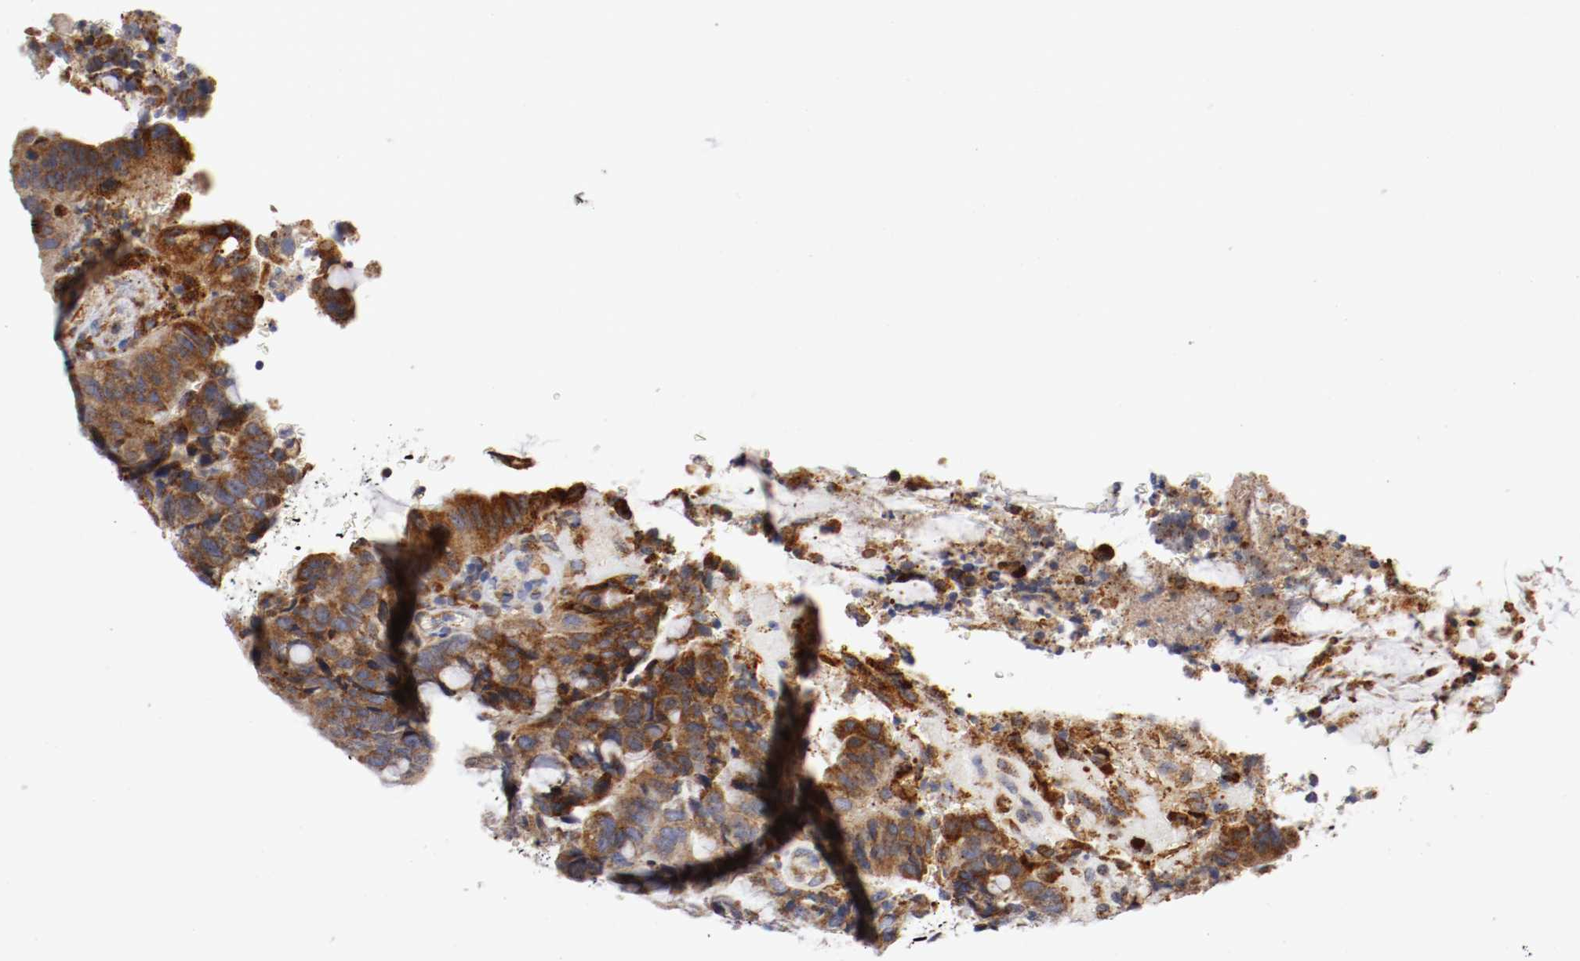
{"staining": {"intensity": "moderate", "quantity": ">75%", "location": "cytoplasmic/membranous"}, "tissue": "colorectal cancer", "cell_type": "Tumor cells", "image_type": "cancer", "snomed": [{"axis": "morphology", "description": "Normal tissue, NOS"}, {"axis": "morphology", "description": "Adenocarcinoma, NOS"}, {"axis": "topography", "description": "Rectum"}, {"axis": "topography", "description": "Peripheral nerve tissue"}], "caption": "The histopathology image displays immunohistochemical staining of colorectal cancer (adenocarcinoma). There is moderate cytoplasmic/membranous staining is seen in about >75% of tumor cells.", "gene": "TRAF2", "patient": {"sex": "male", "age": 92}}